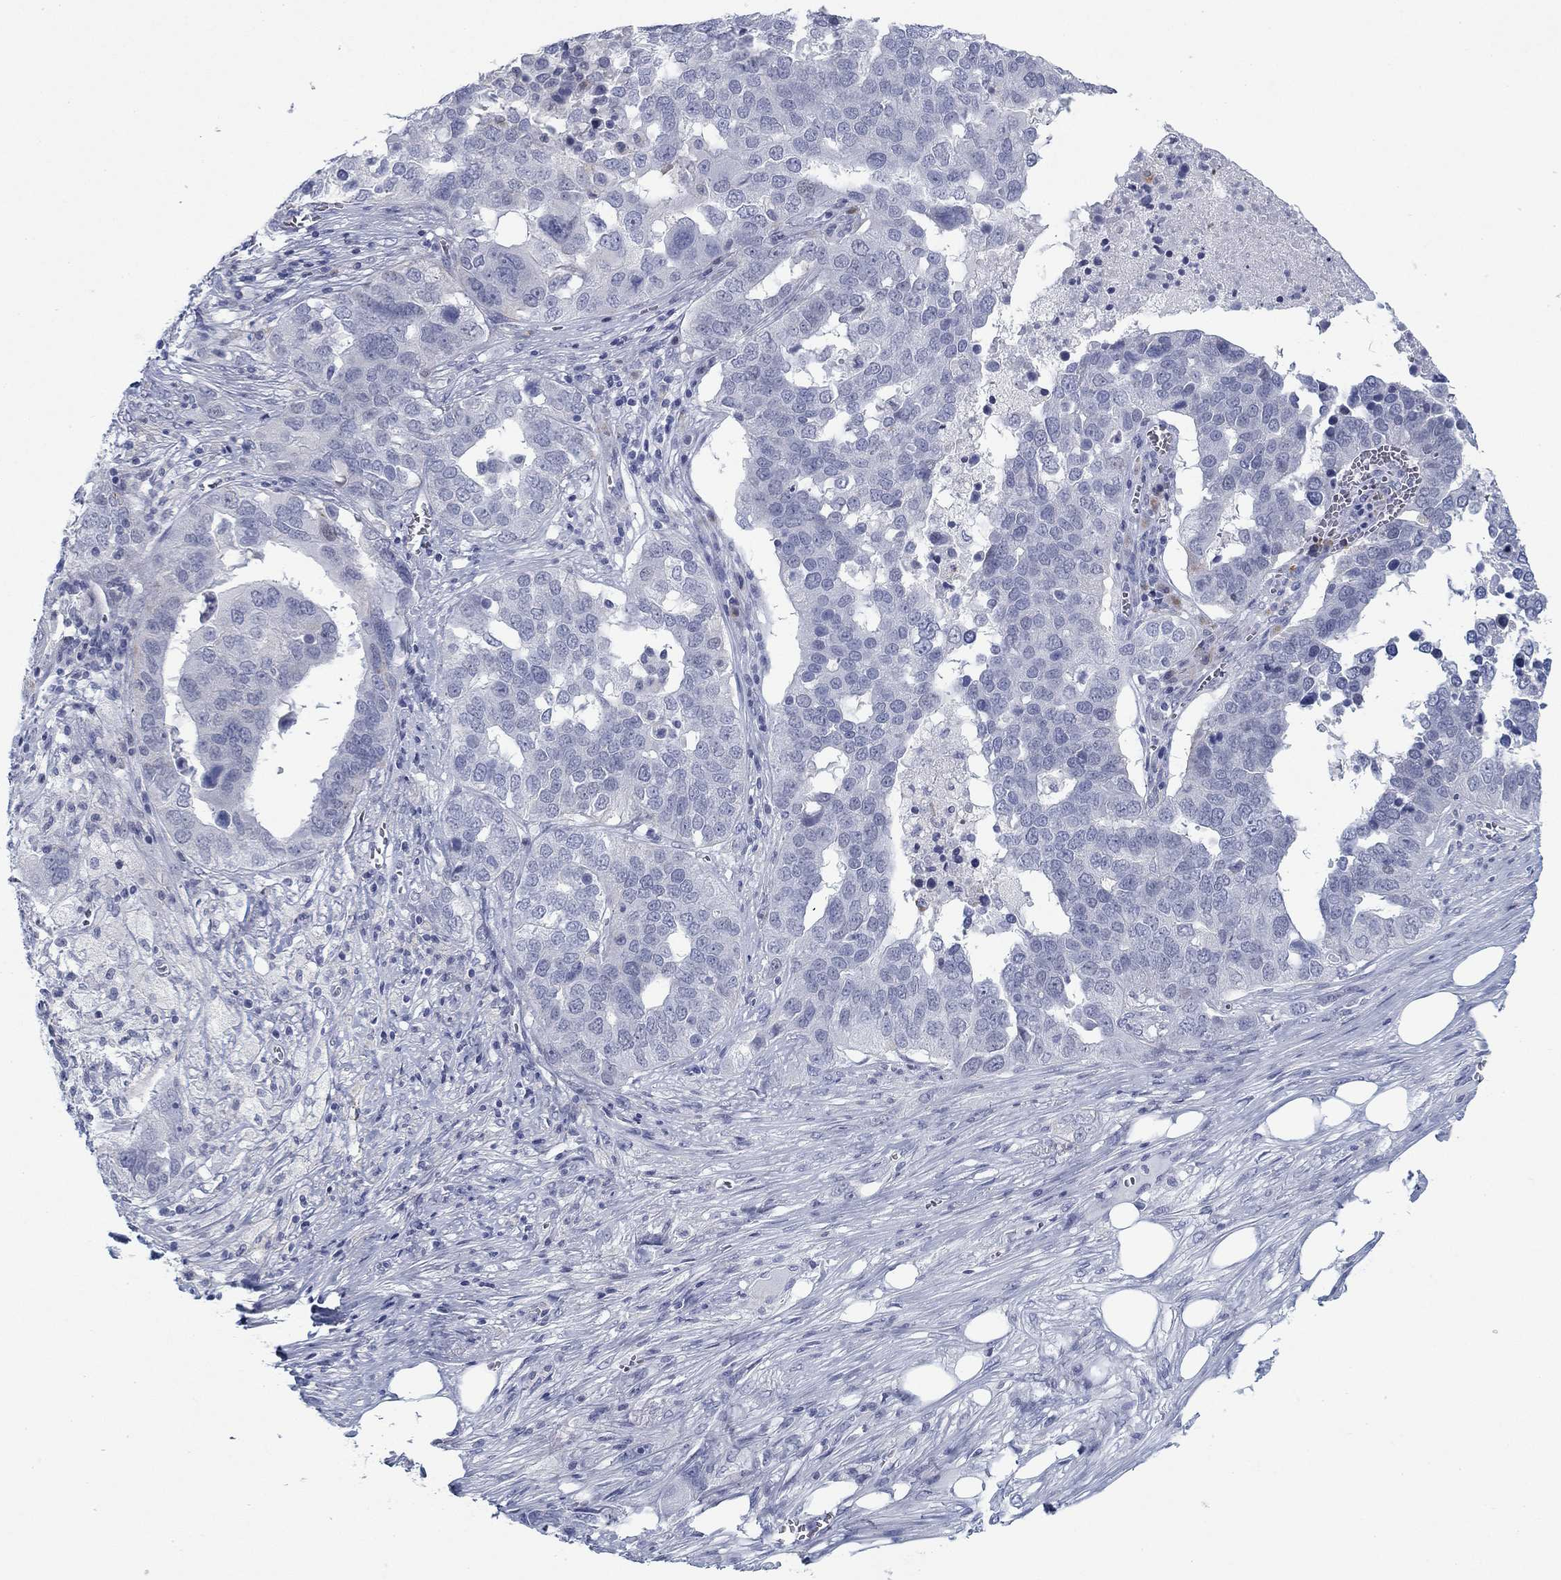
{"staining": {"intensity": "negative", "quantity": "none", "location": "none"}, "tissue": "ovarian cancer", "cell_type": "Tumor cells", "image_type": "cancer", "snomed": [{"axis": "morphology", "description": "Carcinoma, endometroid"}, {"axis": "topography", "description": "Soft tissue"}, {"axis": "topography", "description": "Ovary"}], "caption": "An immunohistochemistry photomicrograph of ovarian cancer (endometroid carcinoma) is shown. There is no staining in tumor cells of ovarian cancer (endometroid carcinoma). The staining is performed using DAB brown chromogen with nuclei counter-stained in using hematoxylin.", "gene": "DNAL1", "patient": {"sex": "female", "age": 52}}